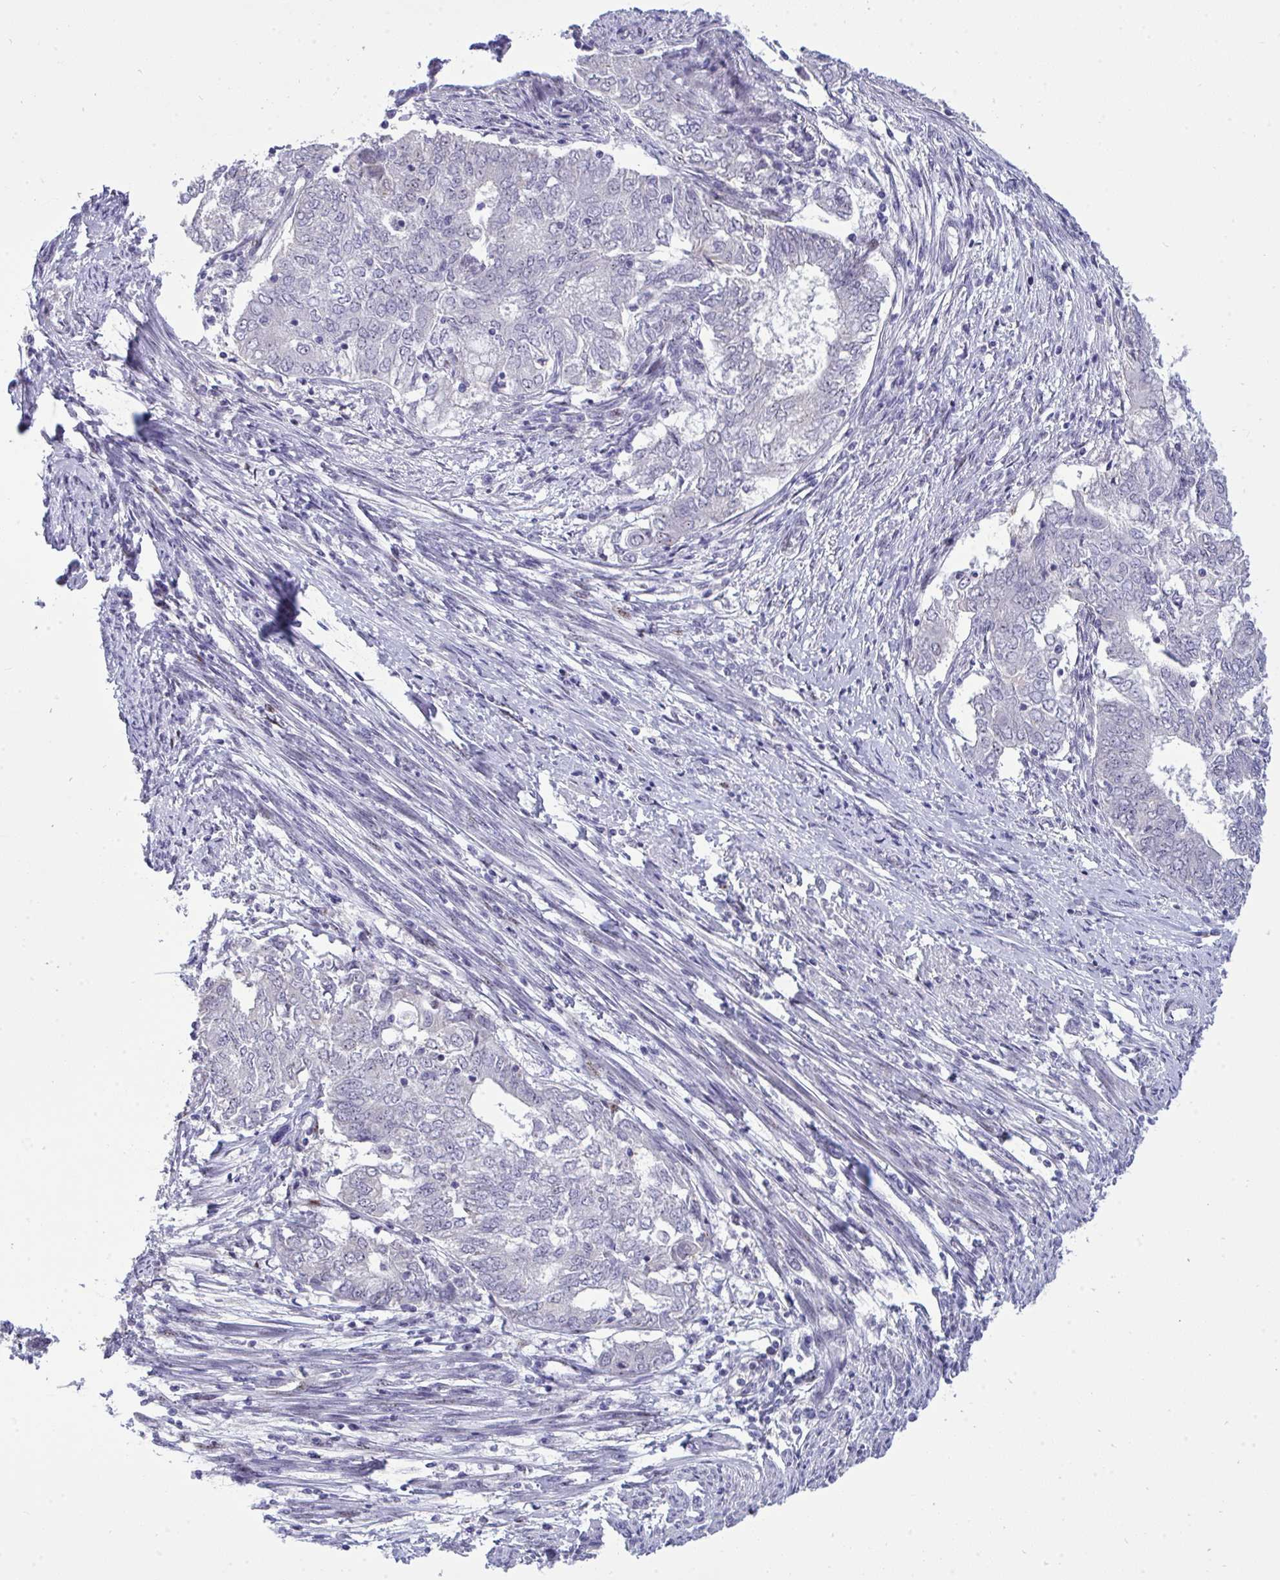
{"staining": {"intensity": "negative", "quantity": "none", "location": "none"}, "tissue": "endometrial cancer", "cell_type": "Tumor cells", "image_type": "cancer", "snomed": [{"axis": "morphology", "description": "Adenocarcinoma, NOS"}, {"axis": "topography", "description": "Endometrium"}], "caption": "There is no significant expression in tumor cells of adenocarcinoma (endometrial).", "gene": "PLPPR3", "patient": {"sex": "female", "age": 62}}